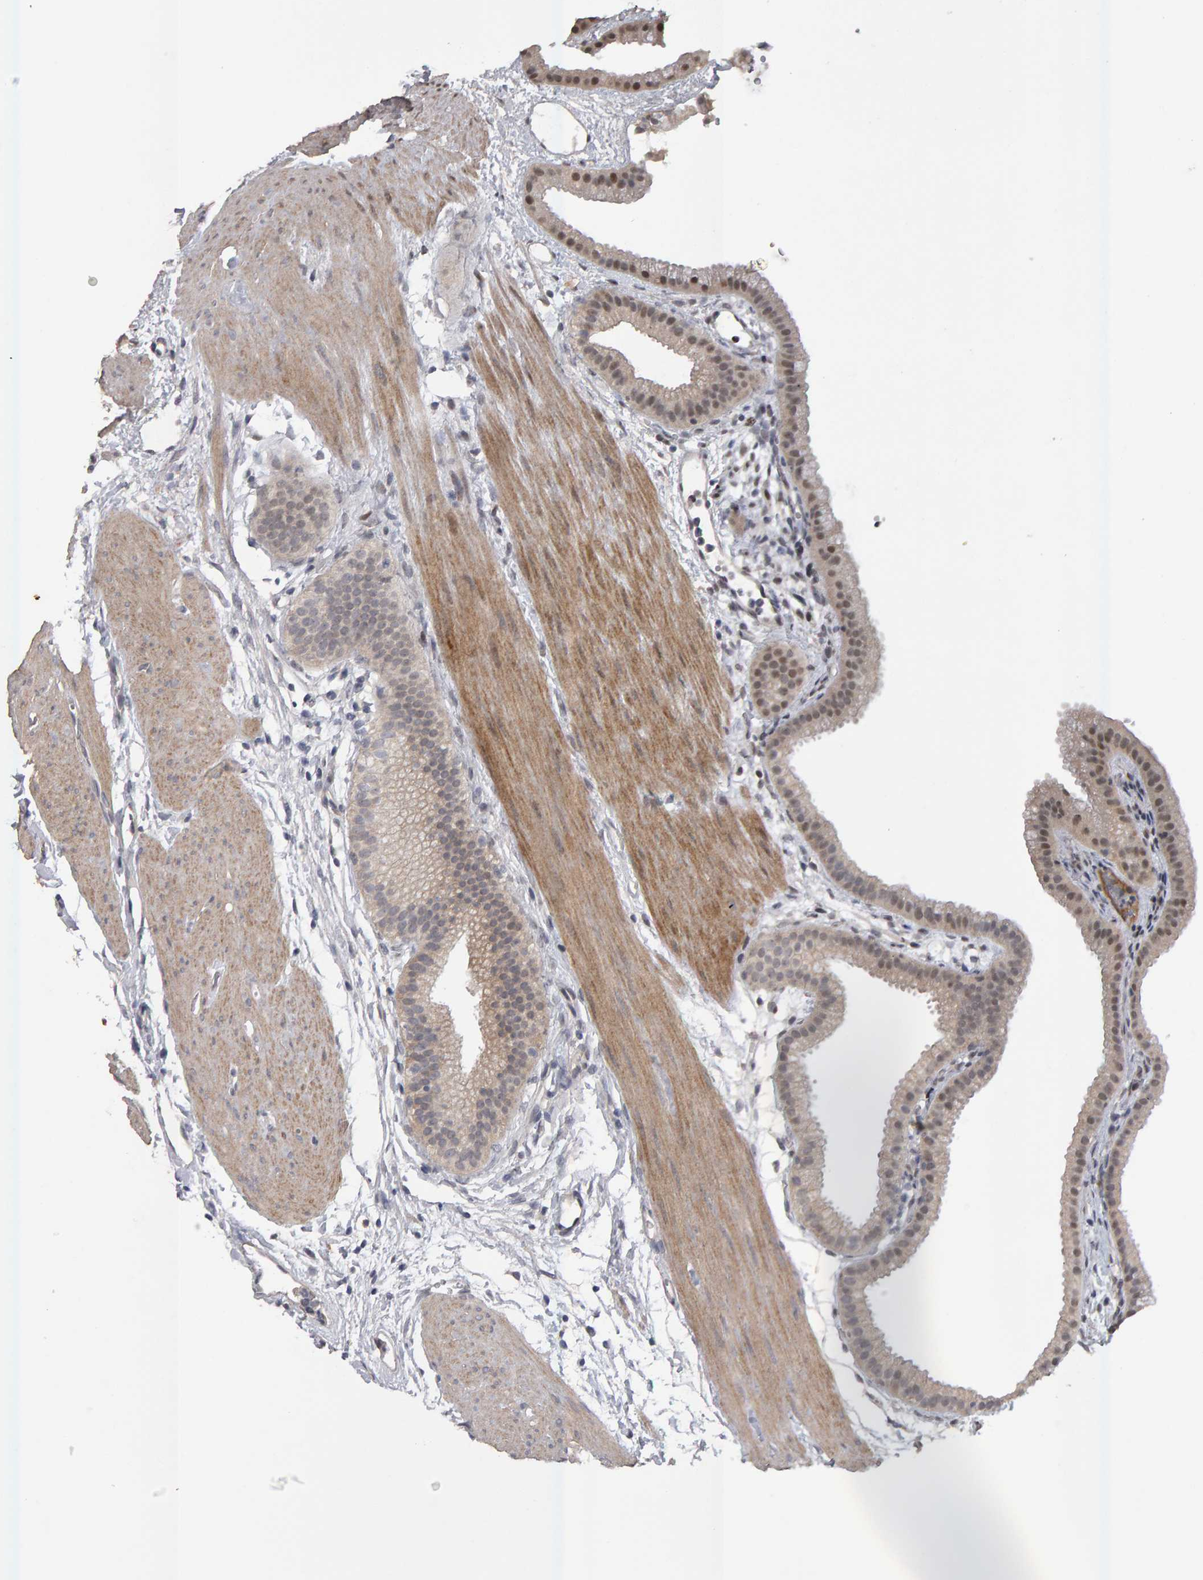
{"staining": {"intensity": "weak", "quantity": ">75%", "location": "nuclear"}, "tissue": "gallbladder", "cell_type": "Glandular cells", "image_type": "normal", "snomed": [{"axis": "morphology", "description": "Normal tissue, NOS"}, {"axis": "topography", "description": "Gallbladder"}], "caption": "The histopathology image exhibits immunohistochemical staining of unremarkable gallbladder. There is weak nuclear staining is identified in about >75% of glandular cells.", "gene": "IPO8", "patient": {"sex": "female", "age": 64}}